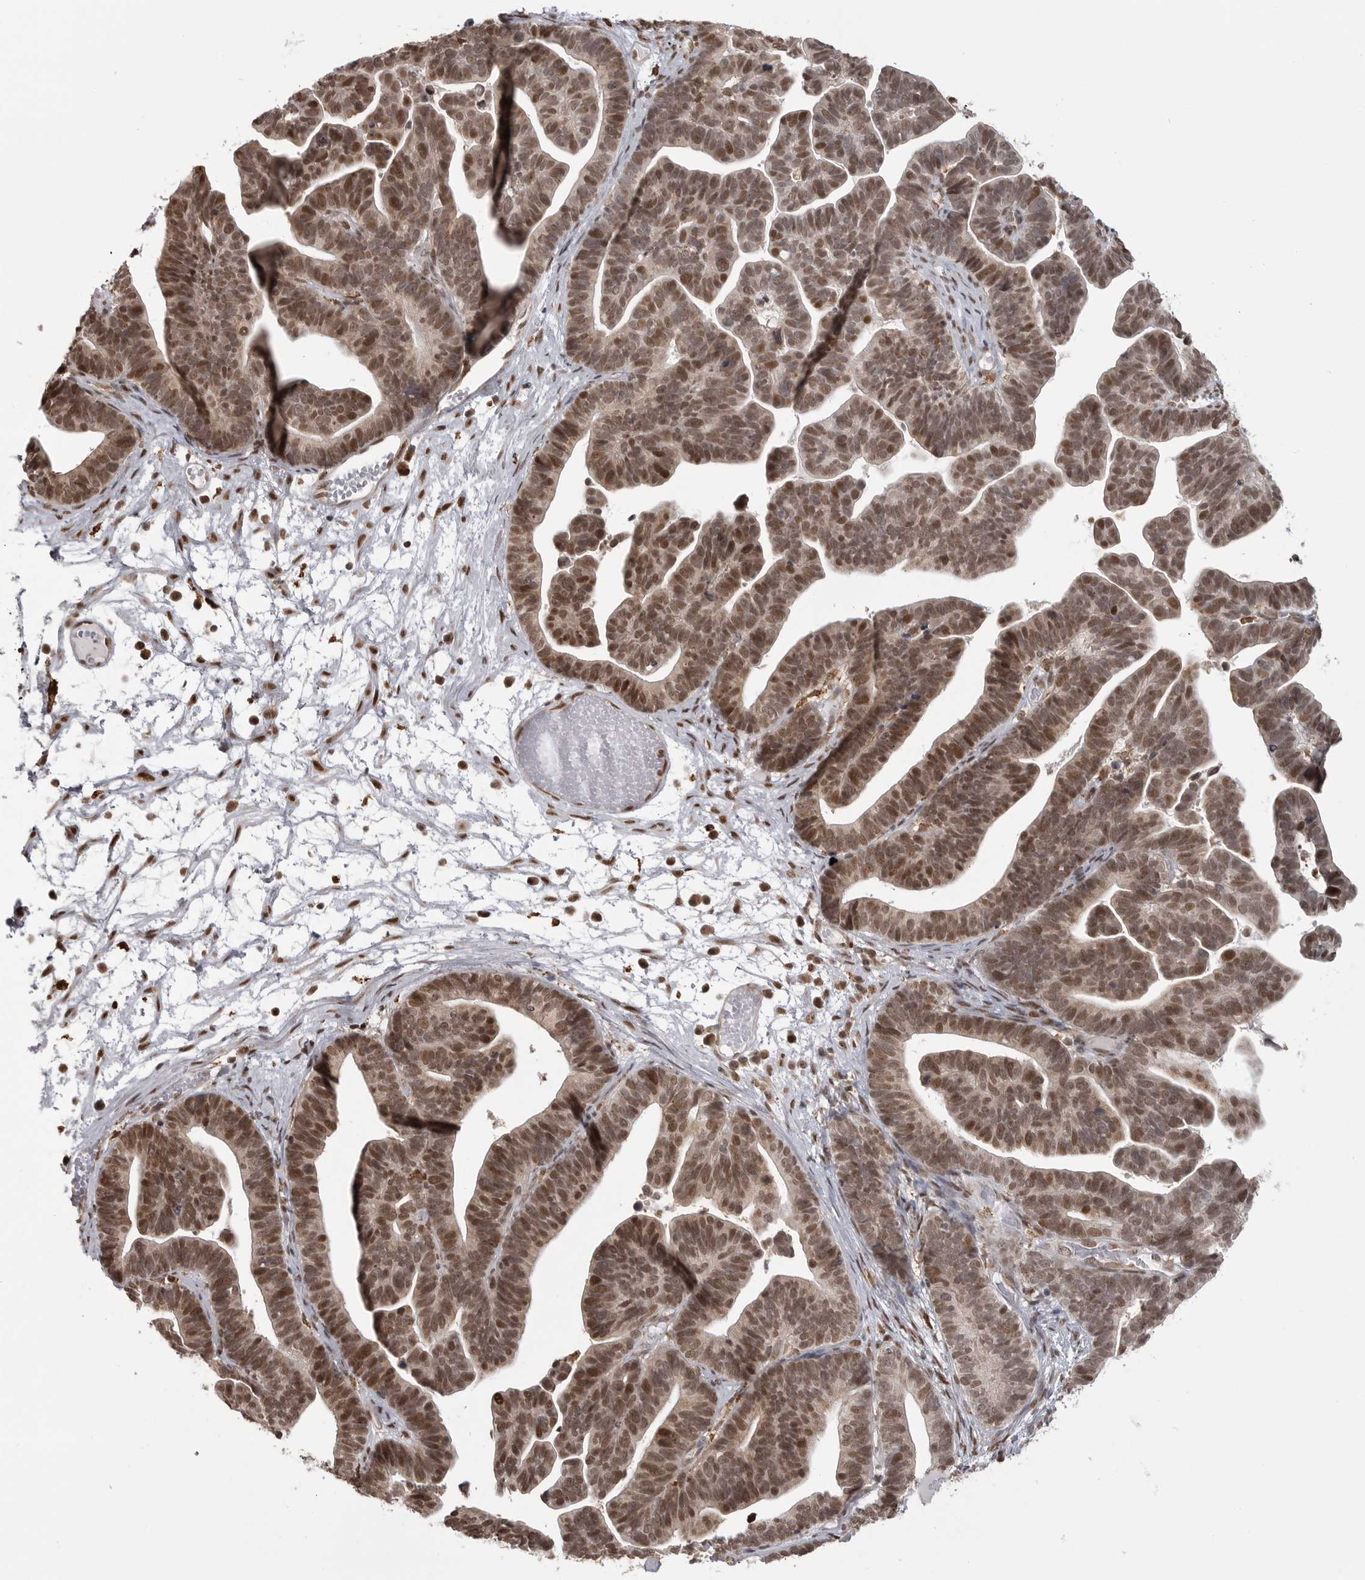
{"staining": {"intensity": "moderate", "quantity": ">75%", "location": "nuclear"}, "tissue": "ovarian cancer", "cell_type": "Tumor cells", "image_type": "cancer", "snomed": [{"axis": "morphology", "description": "Cystadenocarcinoma, serous, NOS"}, {"axis": "topography", "description": "Ovary"}], "caption": "The micrograph displays immunohistochemical staining of serous cystadenocarcinoma (ovarian). There is moderate nuclear staining is present in about >75% of tumor cells.", "gene": "ISG20L2", "patient": {"sex": "female", "age": 56}}